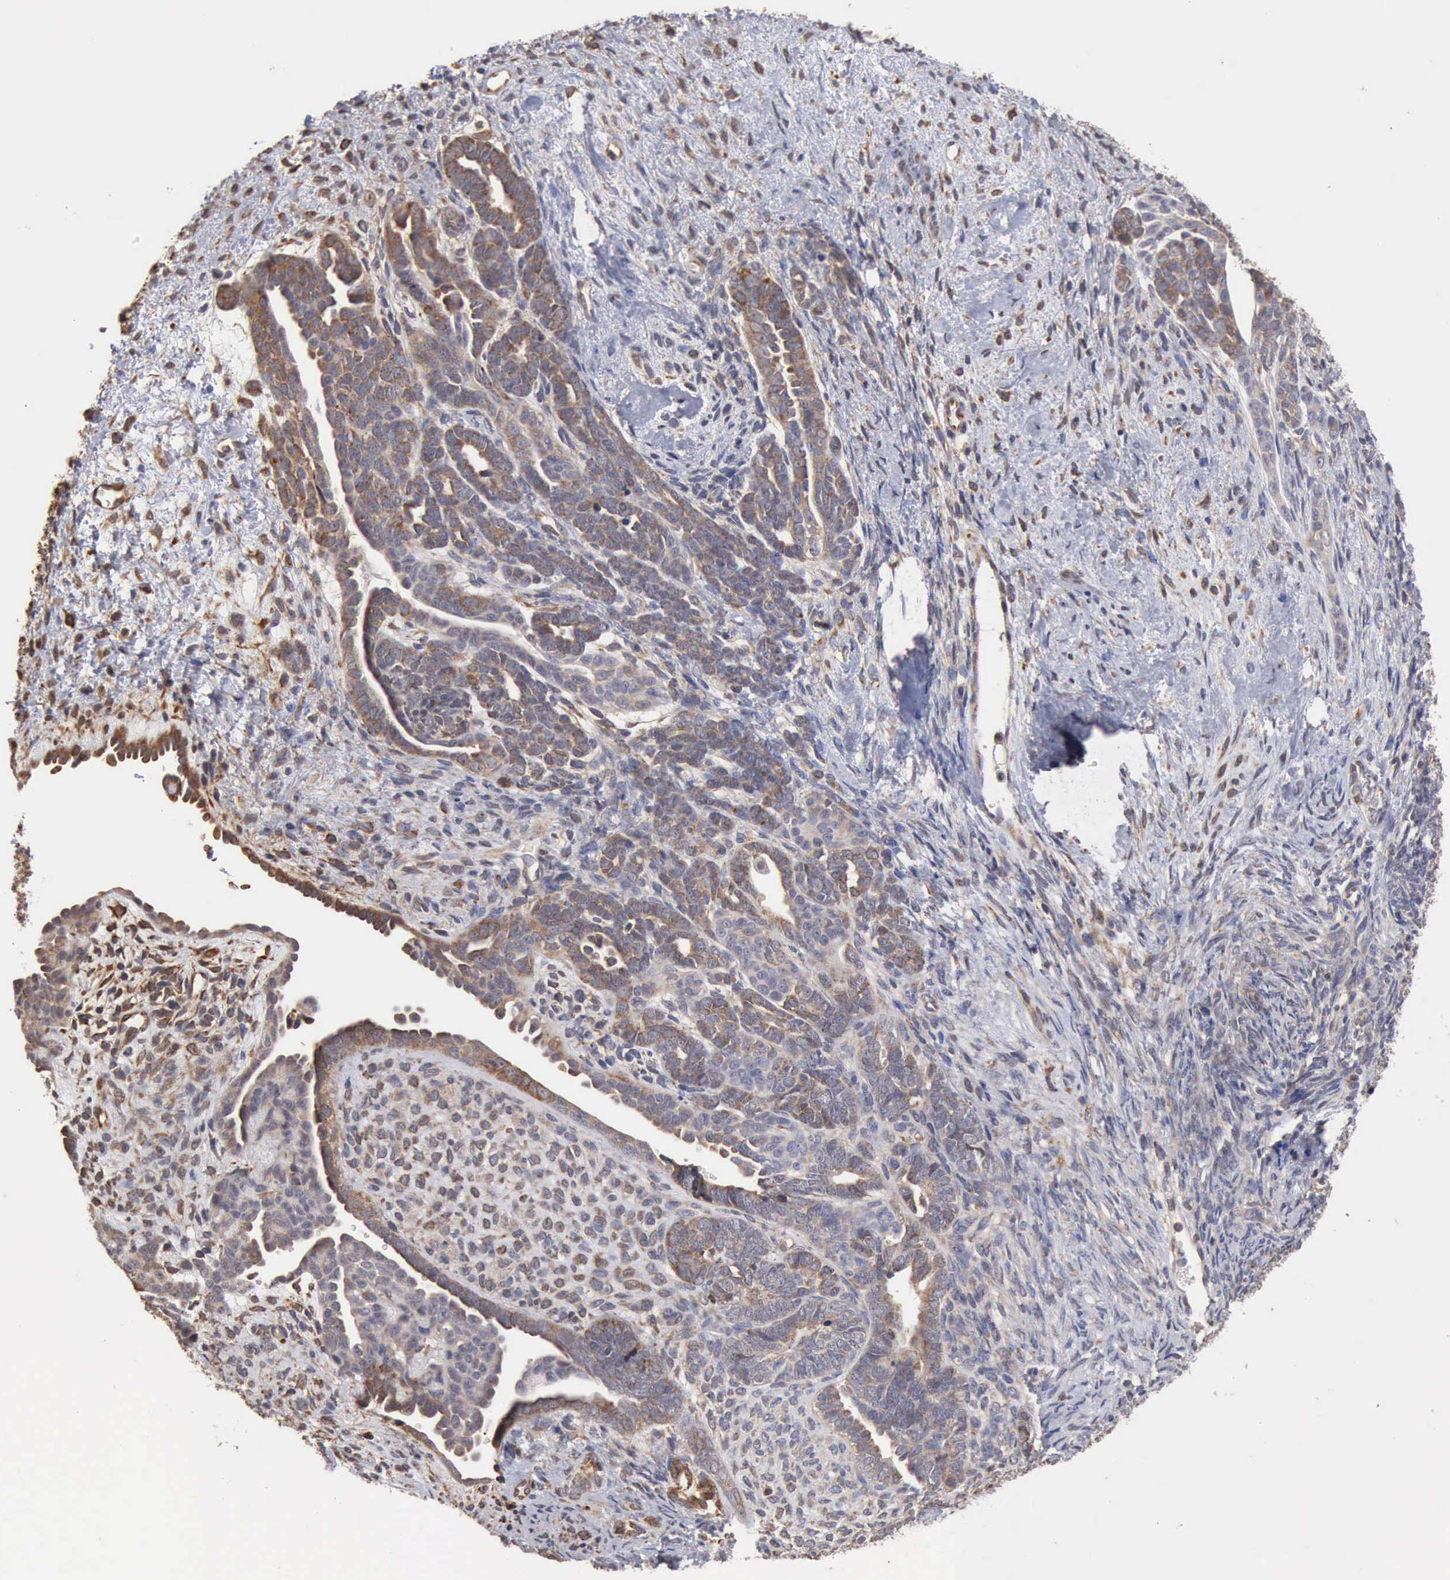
{"staining": {"intensity": "moderate", "quantity": "25%-75%", "location": "cytoplasmic/membranous"}, "tissue": "endometrial cancer", "cell_type": "Tumor cells", "image_type": "cancer", "snomed": [{"axis": "morphology", "description": "Neoplasm, malignant, NOS"}, {"axis": "topography", "description": "Endometrium"}], "caption": "IHC staining of malignant neoplasm (endometrial), which reveals medium levels of moderate cytoplasmic/membranous positivity in approximately 25%-75% of tumor cells indicating moderate cytoplasmic/membranous protein positivity. The staining was performed using DAB (brown) for protein detection and nuclei were counterstained in hematoxylin (blue).", "gene": "GPR101", "patient": {"sex": "female", "age": 74}}